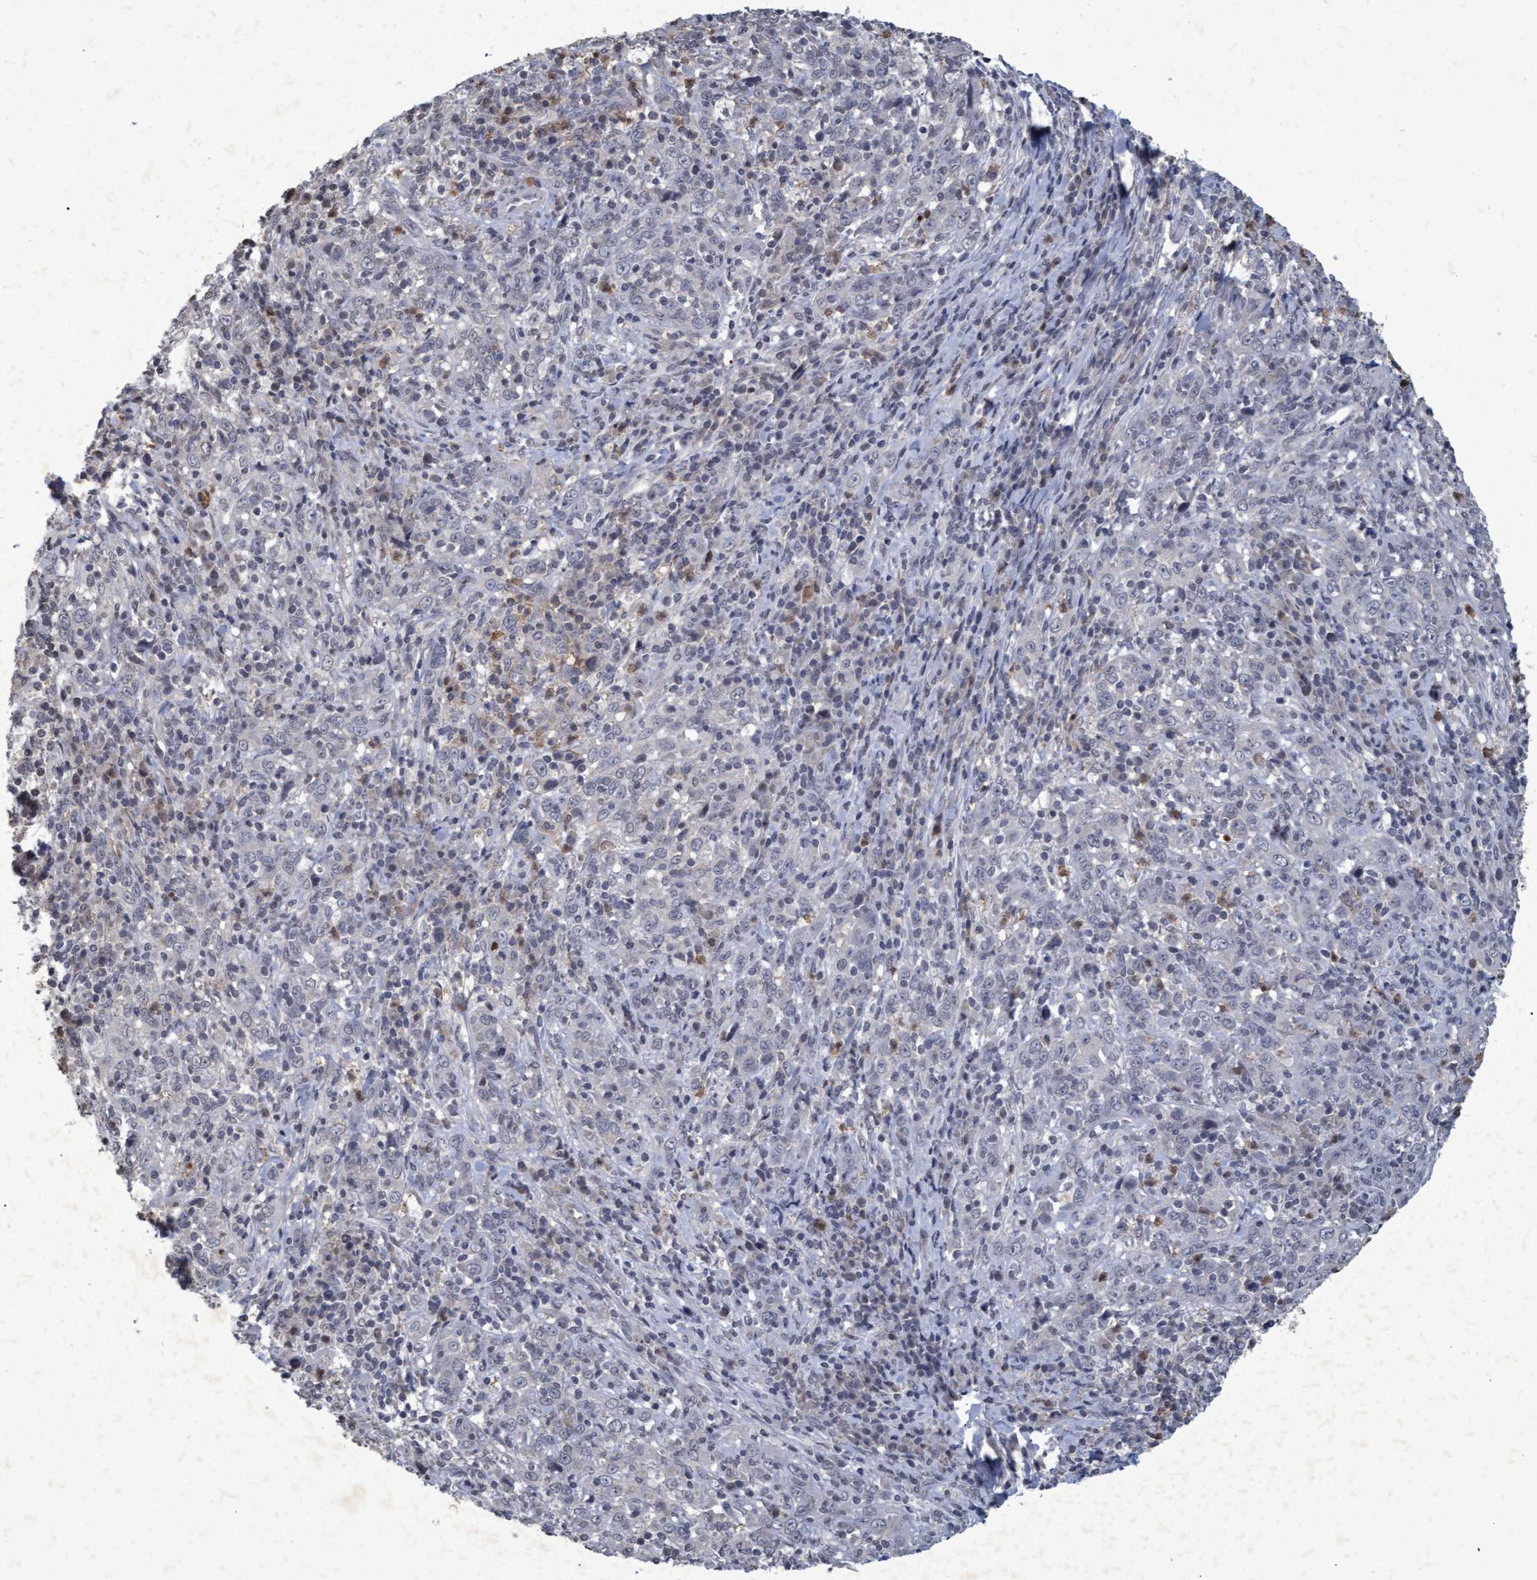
{"staining": {"intensity": "negative", "quantity": "none", "location": "none"}, "tissue": "cervical cancer", "cell_type": "Tumor cells", "image_type": "cancer", "snomed": [{"axis": "morphology", "description": "Squamous cell carcinoma, NOS"}, {"axis": "topography", "description": "Cervix"}], "caption": "Photomicrograph shows no significant protein expression in tumor cells of cervical cancer (squamous cell carcinoma).", "gene": "GALC", "patient": {"sex": "female", "age": 46}}